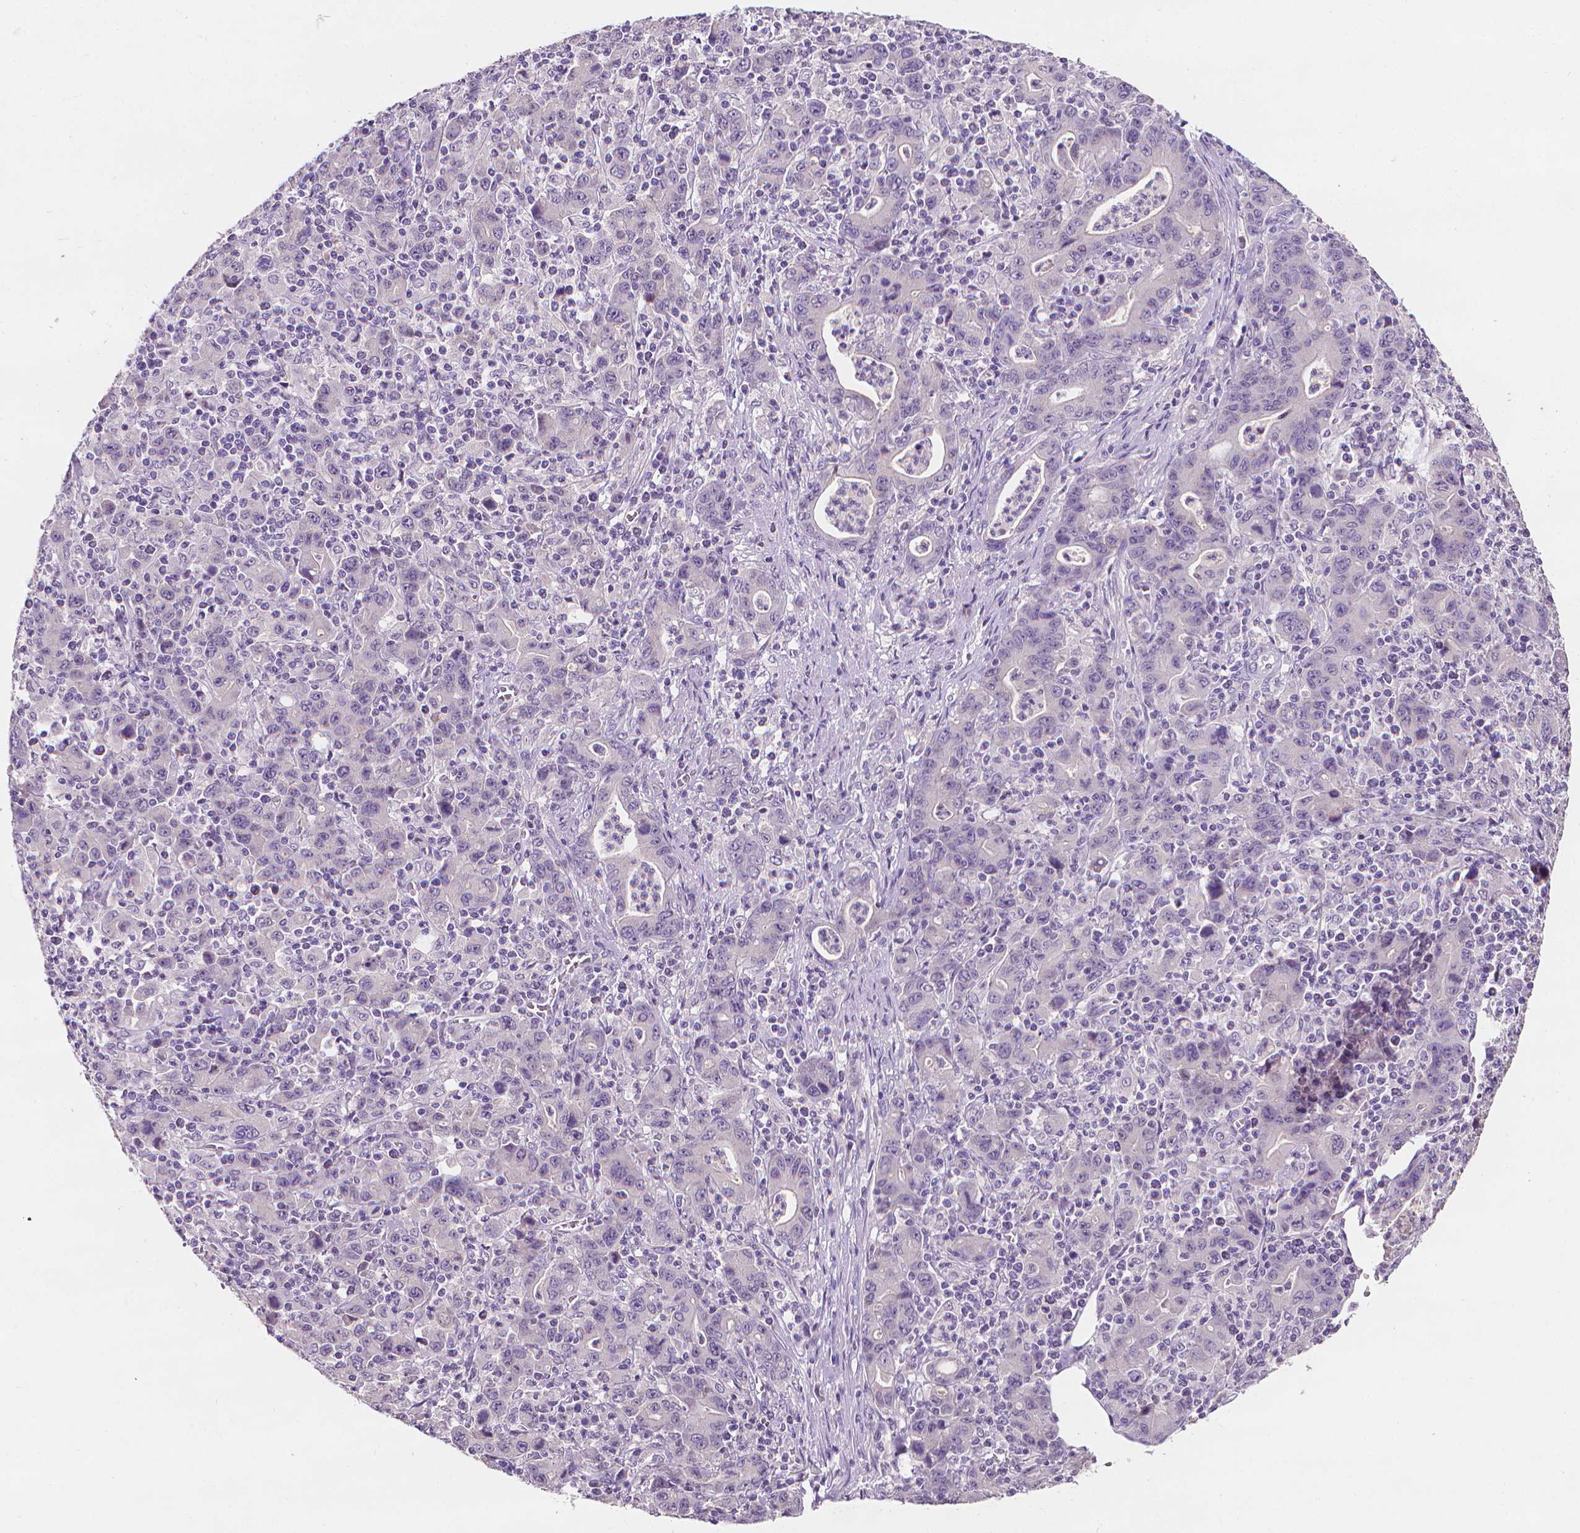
{"staining": {"intensity": "negative", "quantity": "none", "location": "none"}, "tissue": "stomach cancer", "cell_type": "Tumor cells", "image_type": "cancer", "snomed": [{"axis": "morphology", "description": "Adenocarcinoma, NOS"}, {"axis": "topography", "description": "Stomach, upper"}], "caption": "An image of stomach cancer stained for a protein displays no brown staining in tumor cells.", "gene": "FASN", "patient": {"sex": "male", "age": 69}}